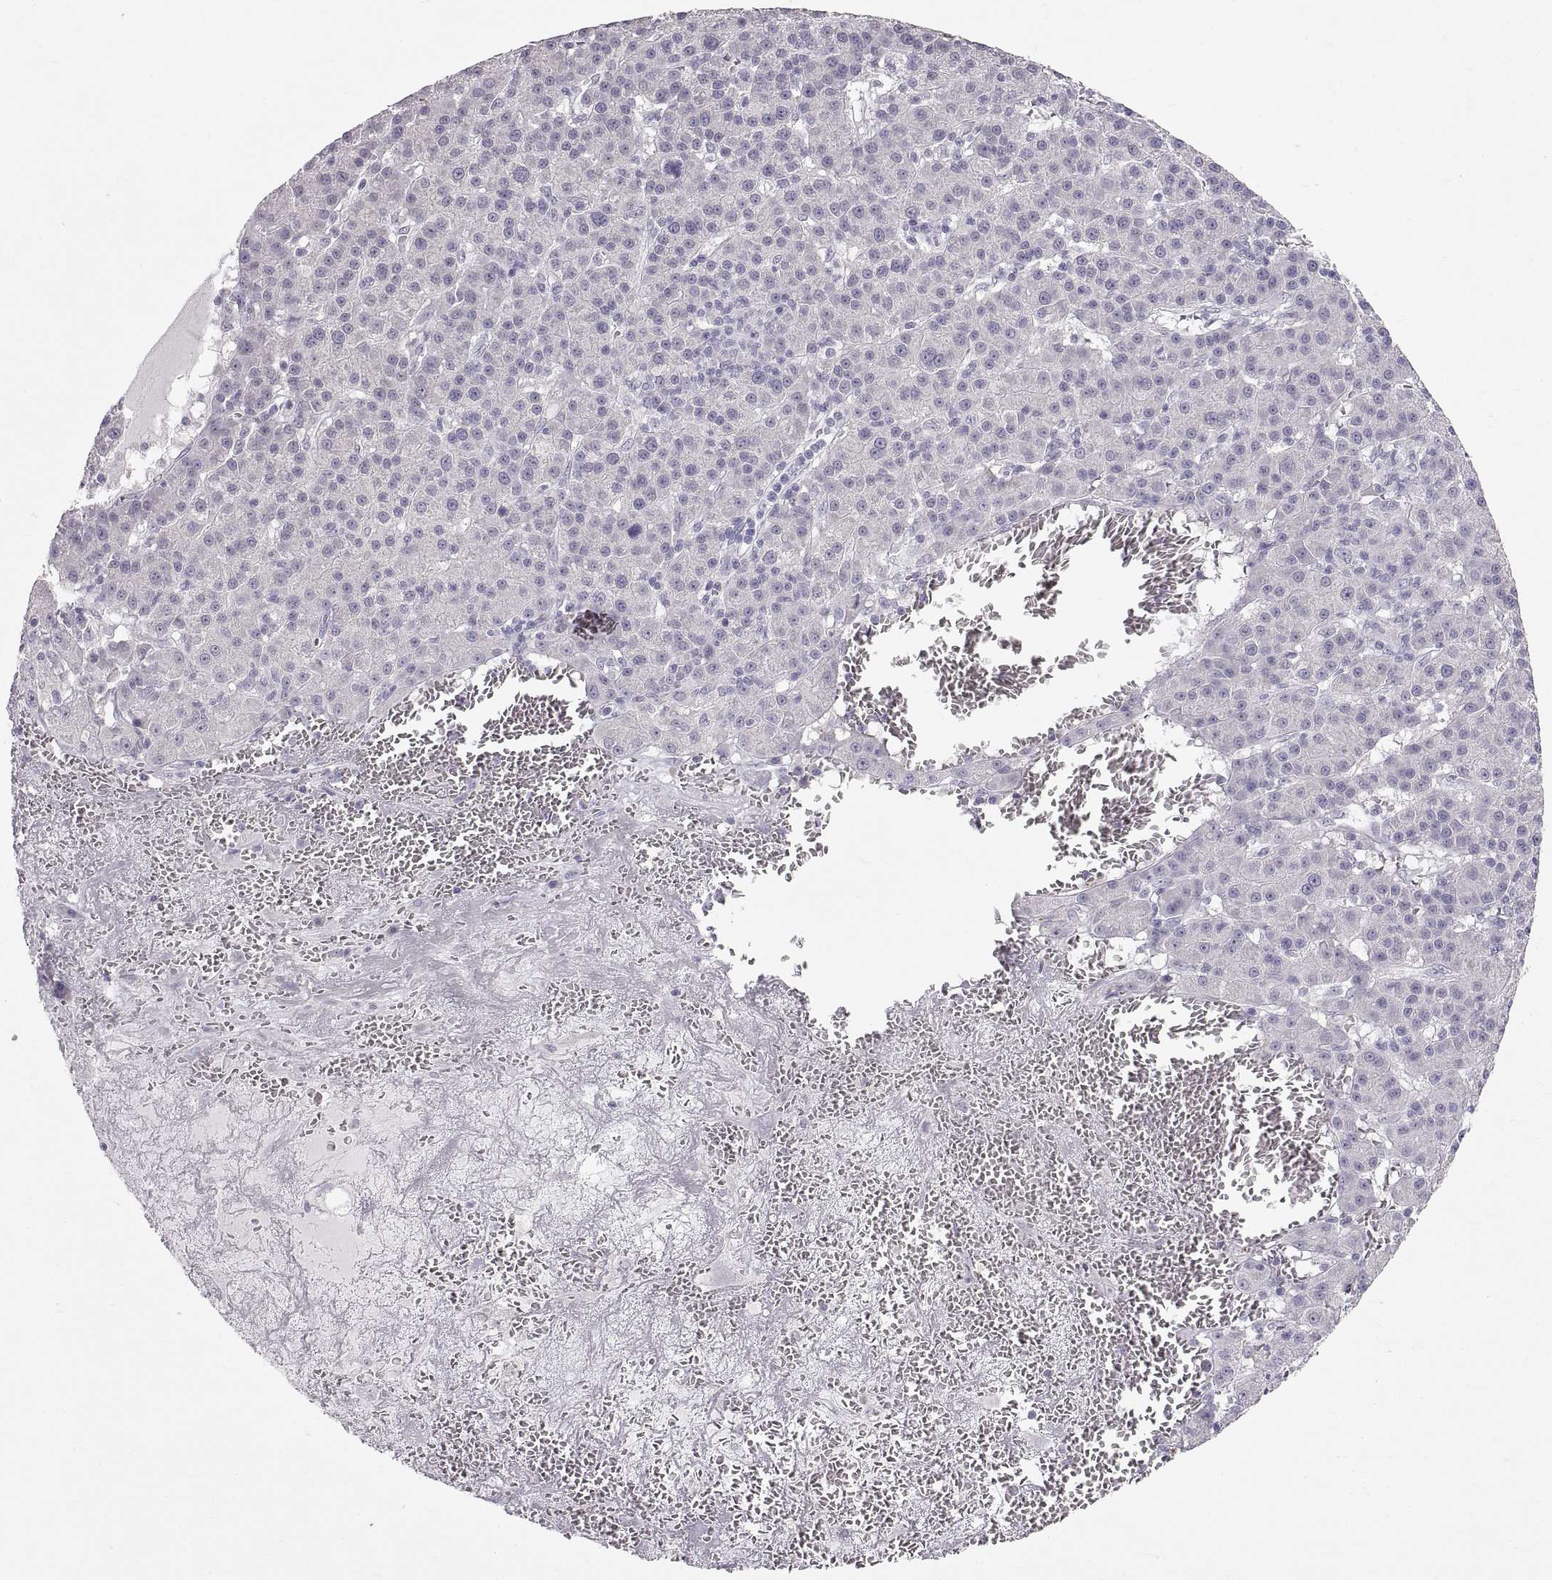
{"staining": {"intensity": "negative", "quantity": "none", "location": "none"}, "tissue": "liver cancer", "cell_type": "Tumor cells", "image_type": "cancer", "snomed": [{"axis": "morphology", "description": "Carcinoma, Hepatocellular, NOS"}, {"axis": "topography", "description": "Liver"}], "caption": "Immunohistochemistry image of liver cancer (hepatocellular carcinoma) stained for a protein (brown), which displays no positivity in tumor cells.", "gene": "SPACDR", "patient": {"sex": "female", "age": 60}}